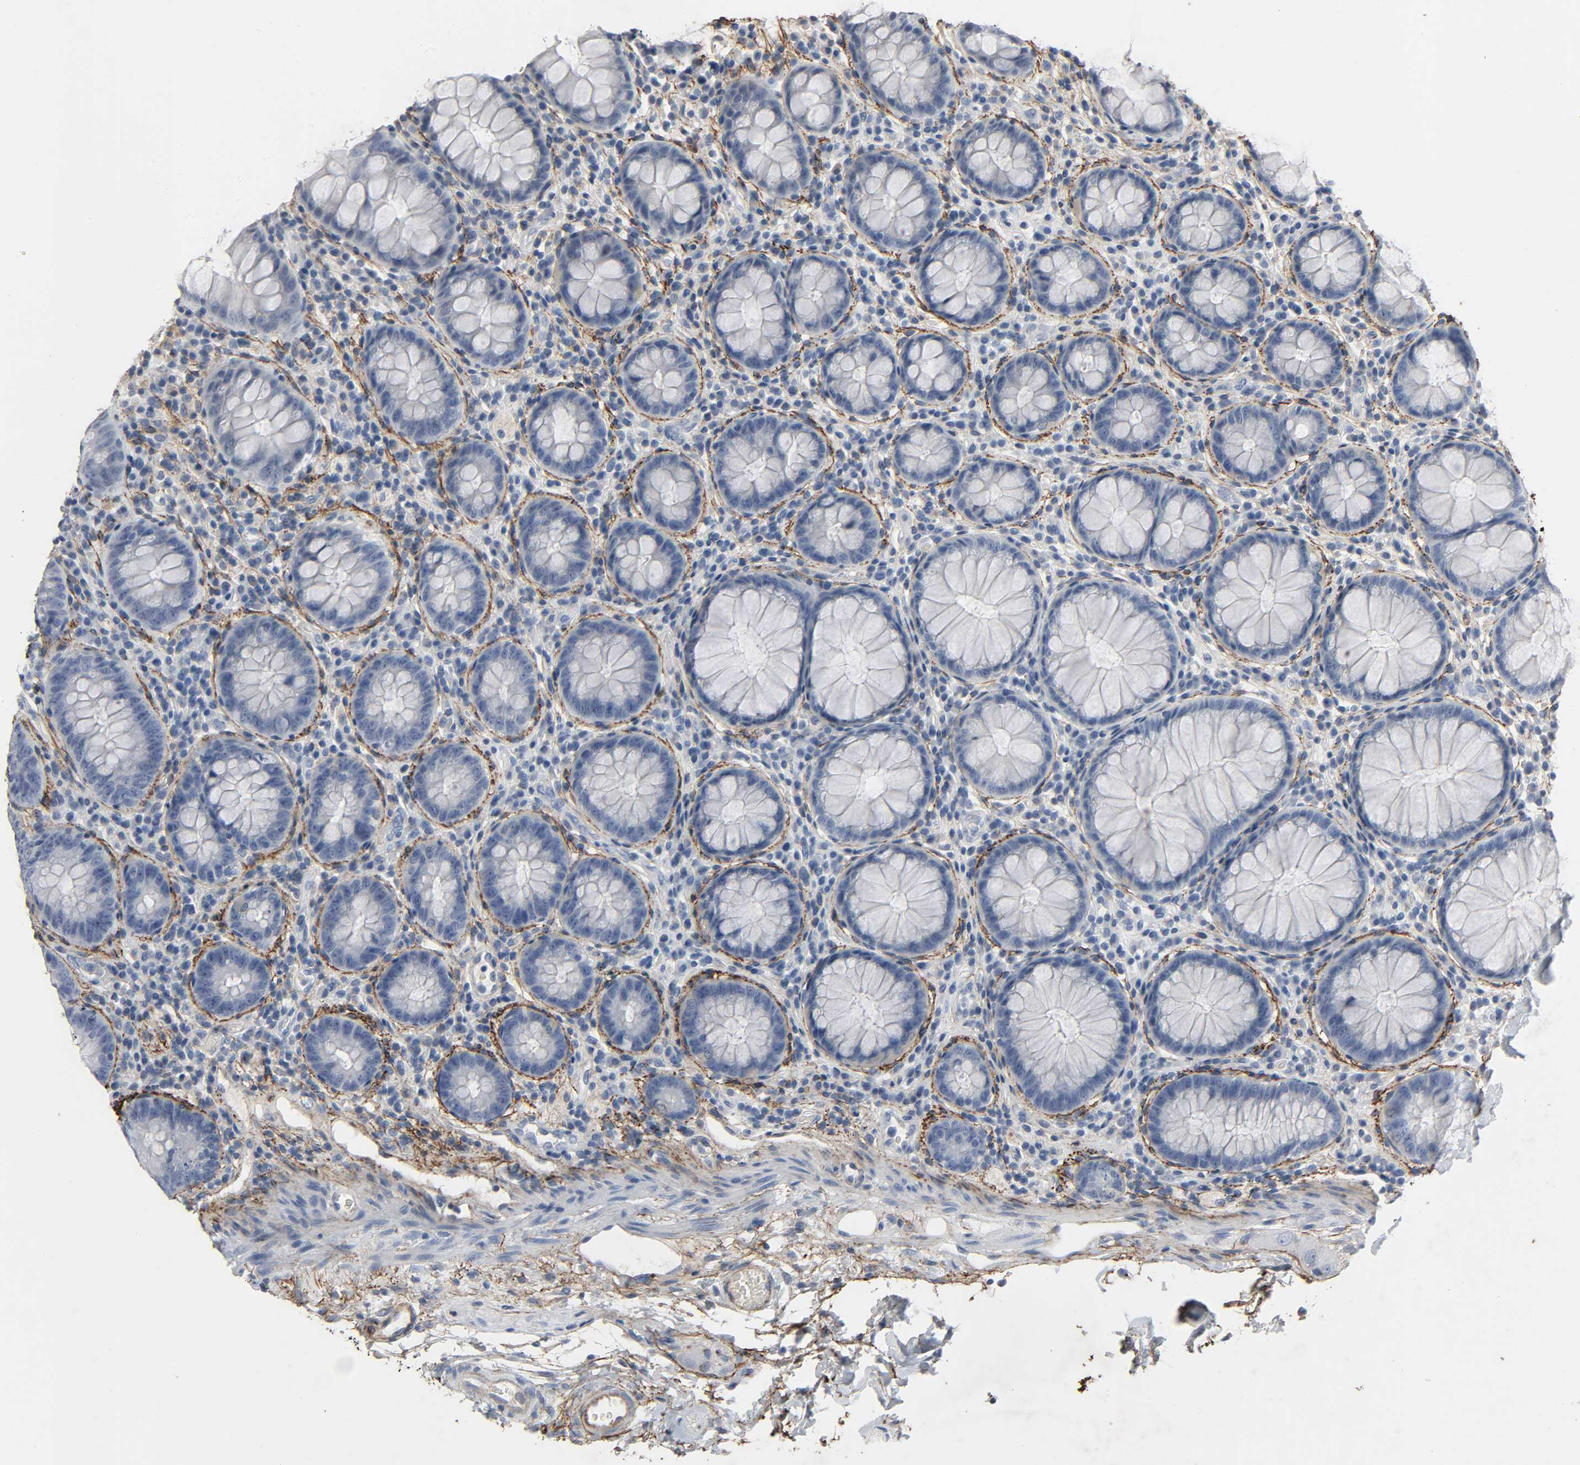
{"staining": {"intensity": "weak", "quantity": ">75%", "location": "cytoplasmic/membranous"}, "tissue": "colon", "cell_type": "Endothelial cells", "image_type": "normal", "snomed": [{"axis": "morphology", "description": "Normal tissue, NOS"}, {"axis": "topography", "description": "Colon"}], "caption": "Endothelial cells exhibit low levels of weak cytoplasmic/membranous staining in about >75% of cells in normal human colon.", "gene": "FBLN5", "patient": {"sex": "female", "age": 46}}